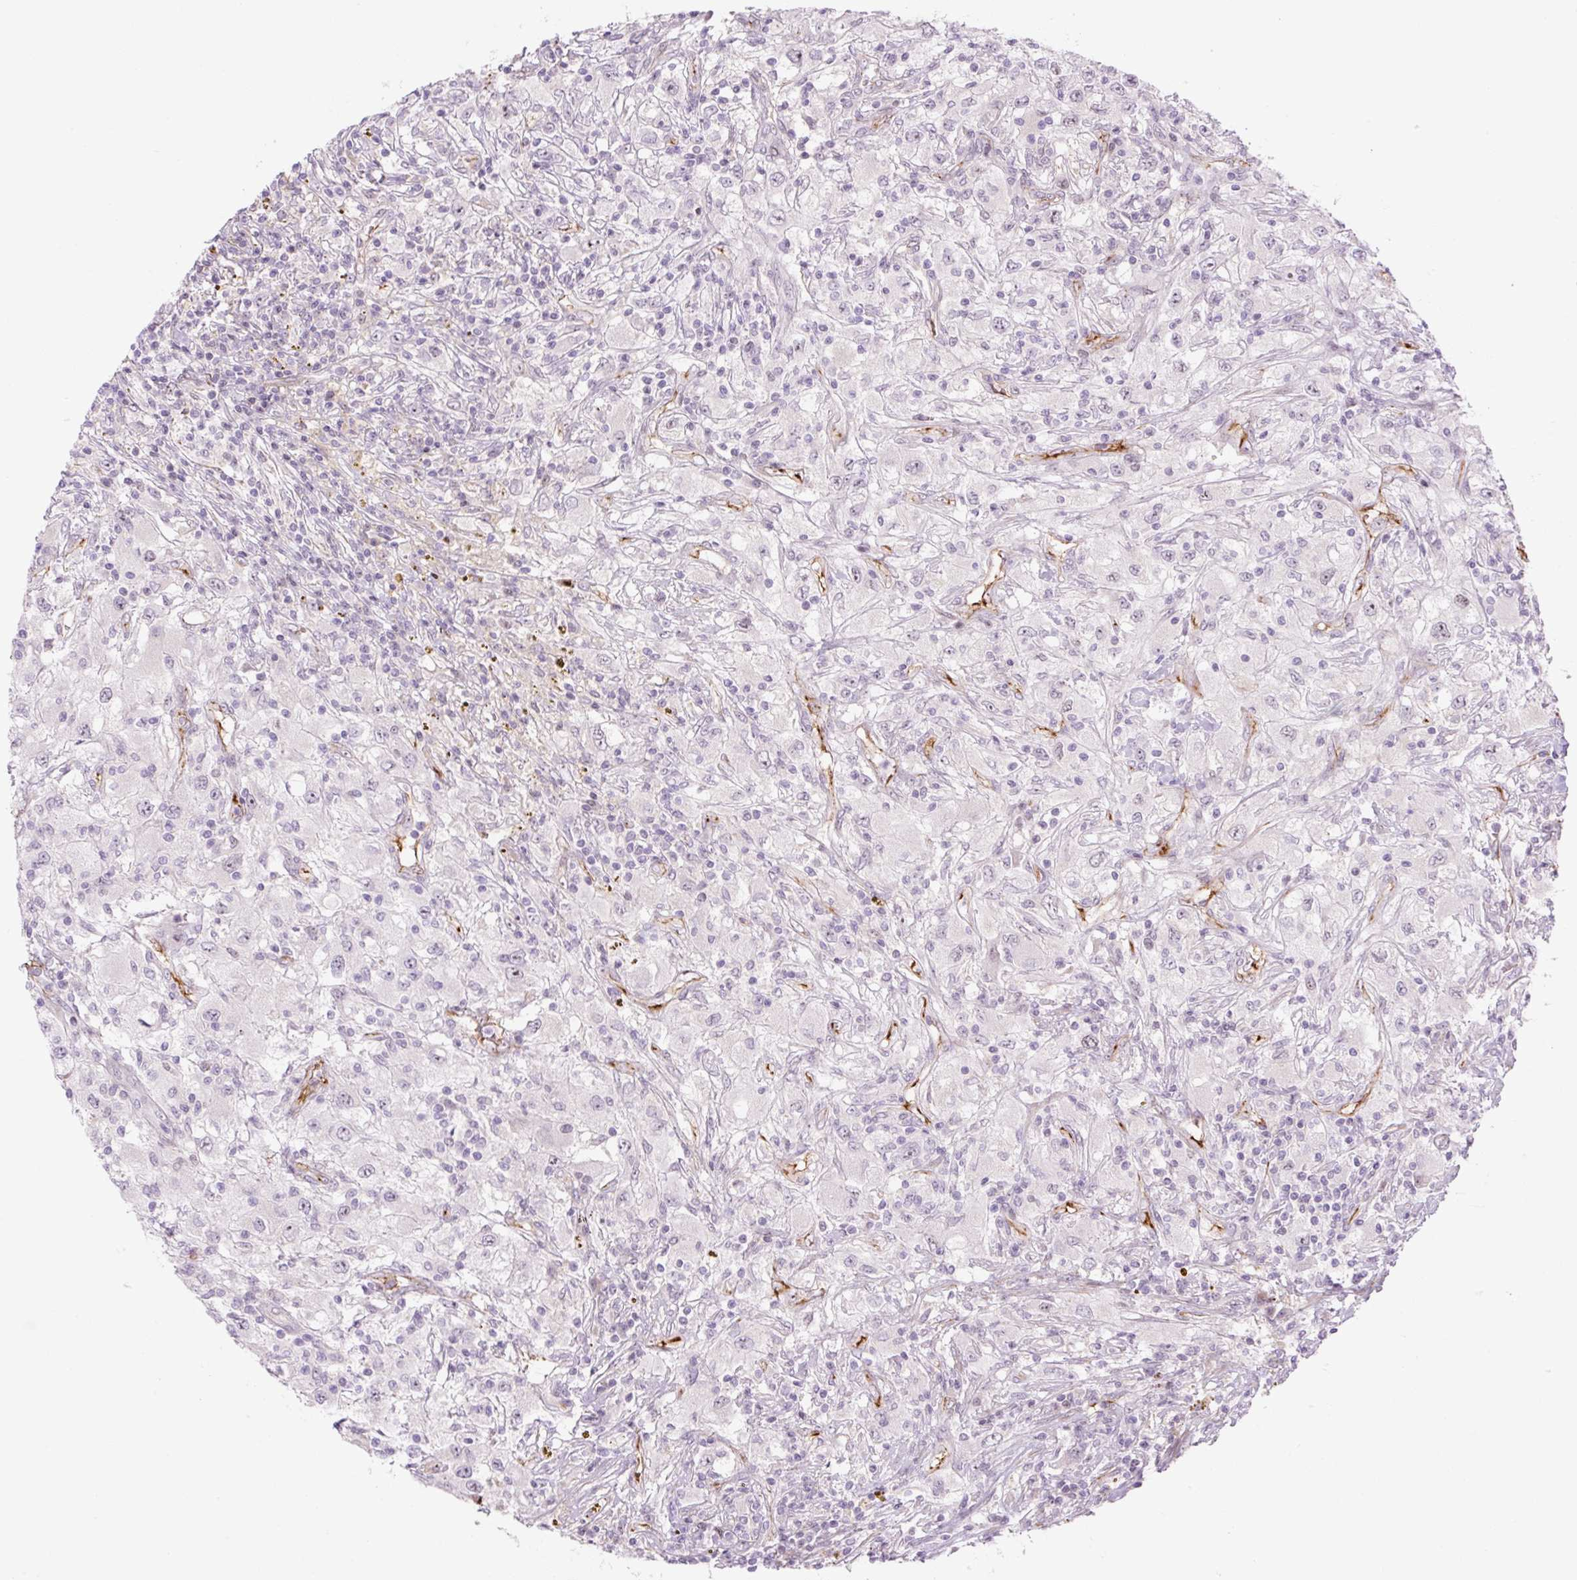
{"staining": {"intensity": "negative", "quantity": "none", "location": "none"}, "tissue": "renal cancer", "cell_type": "Tumor cells", "image_type": "cancer", "snomed": [{"axis": "morphology", "description": "Adenocarcinoma, NOS"}, {"axis": "topography", "description": "Kidney"}], "caption": "This micrograph is of renal cancer stained with immunohistochemistry (IHC) to label a protein in brown with the nuclei are counter-stained blue. There is no staining in tumor cells. (DAB immunohistochemistry with hematoxylin counter stain).", "gene": "ZNF417", "patient": {"sex": "female", "age": 67}}